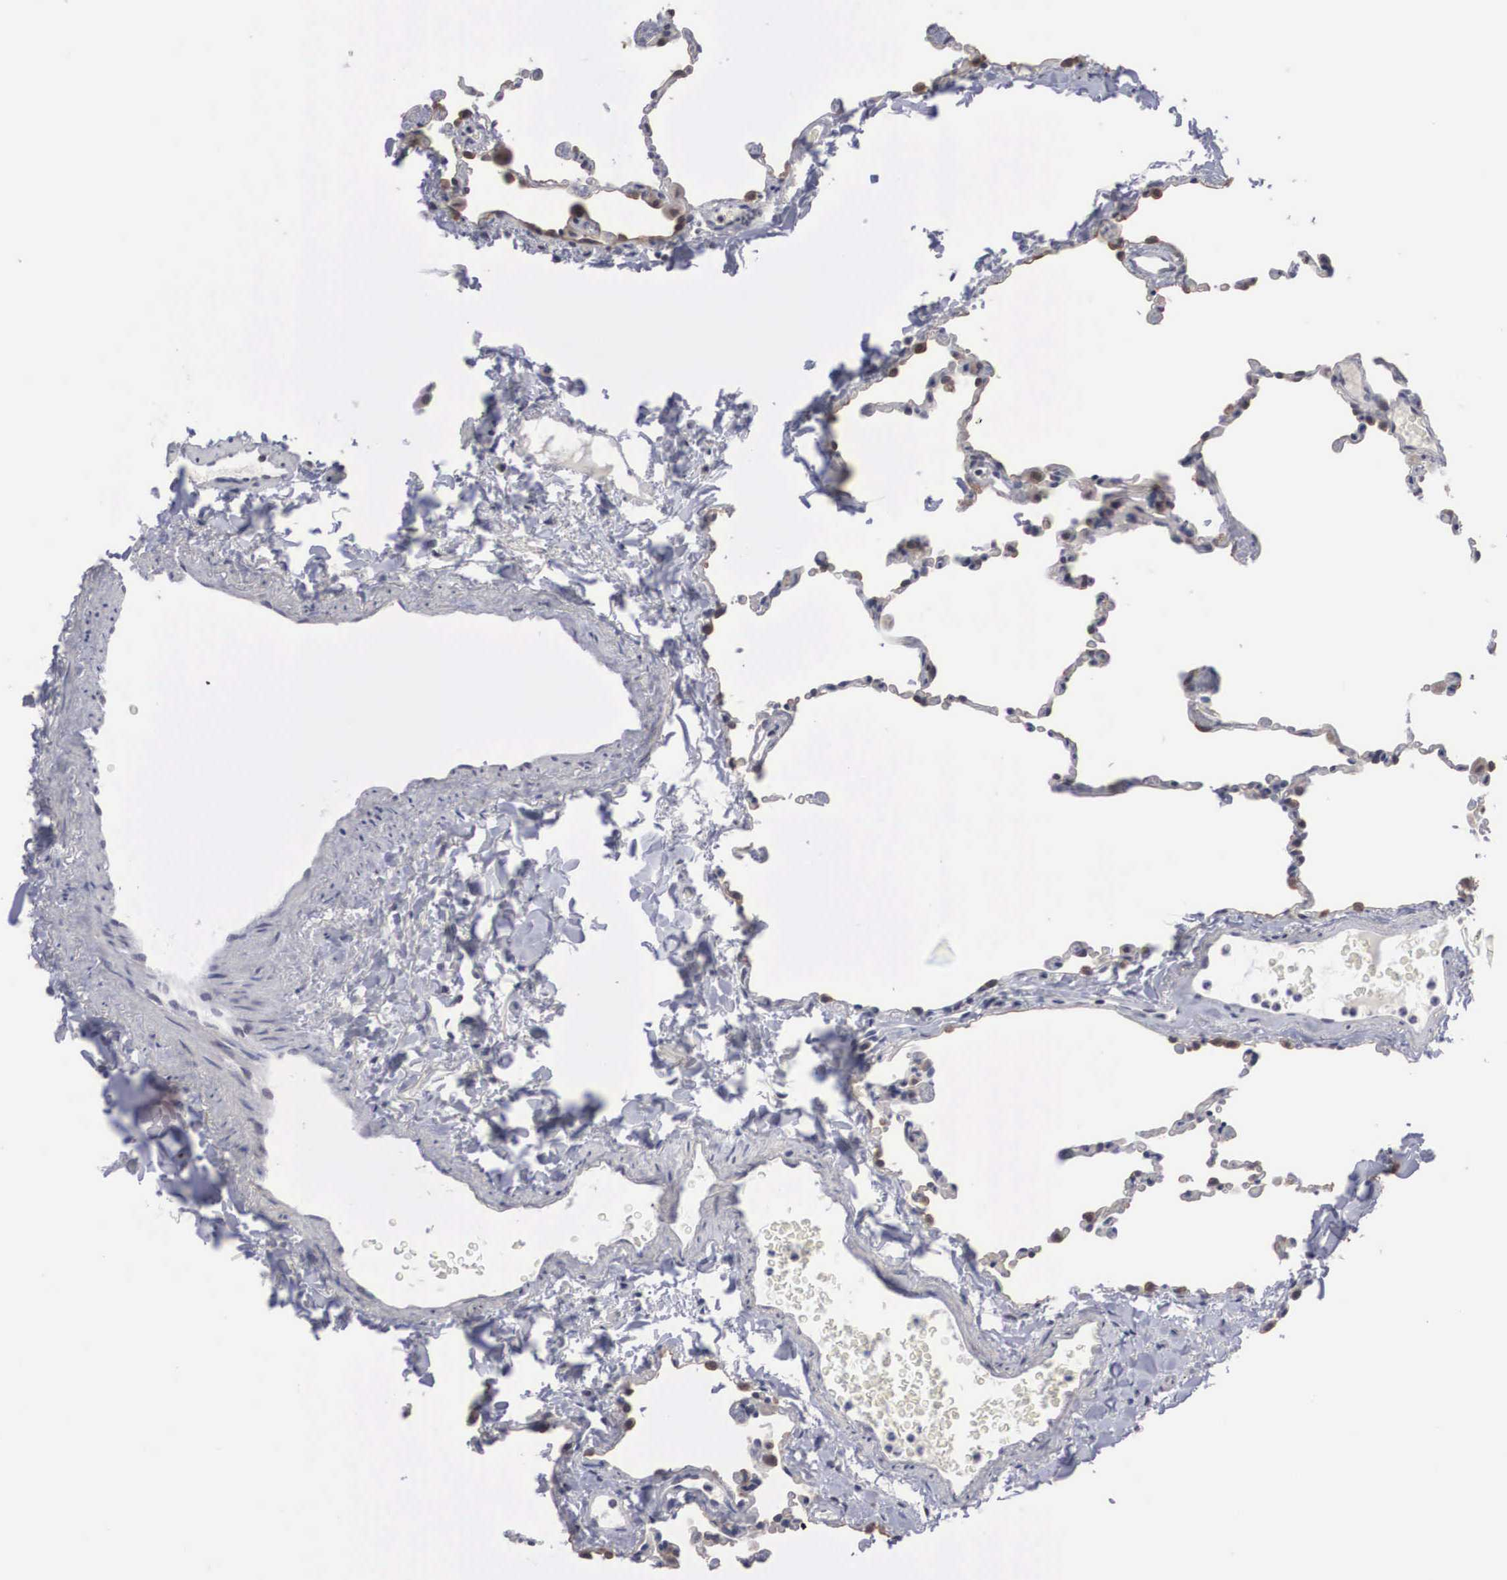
{"staining": {"intensity": "moderate", "quantity": "25%-75%", "location": "cytoplasmic/membranous"}, "tissue": "lung", "cell_type": "Alveolar cells", "image_type": "normal", "snomed": [{"axis": "morphology", "description": "Normal tissue, NOS"}, {"axis": "topography", "description": "Lung"}], "caption": "A micrograph showing moderate cytoplasmic/membranous expression in approximately 25%-75% of alveolar cells in benign lung, as visualized by brown immunohistochemical staining.", "gene": "WDR89", "patient": {"sex": "female", "age": 61}}